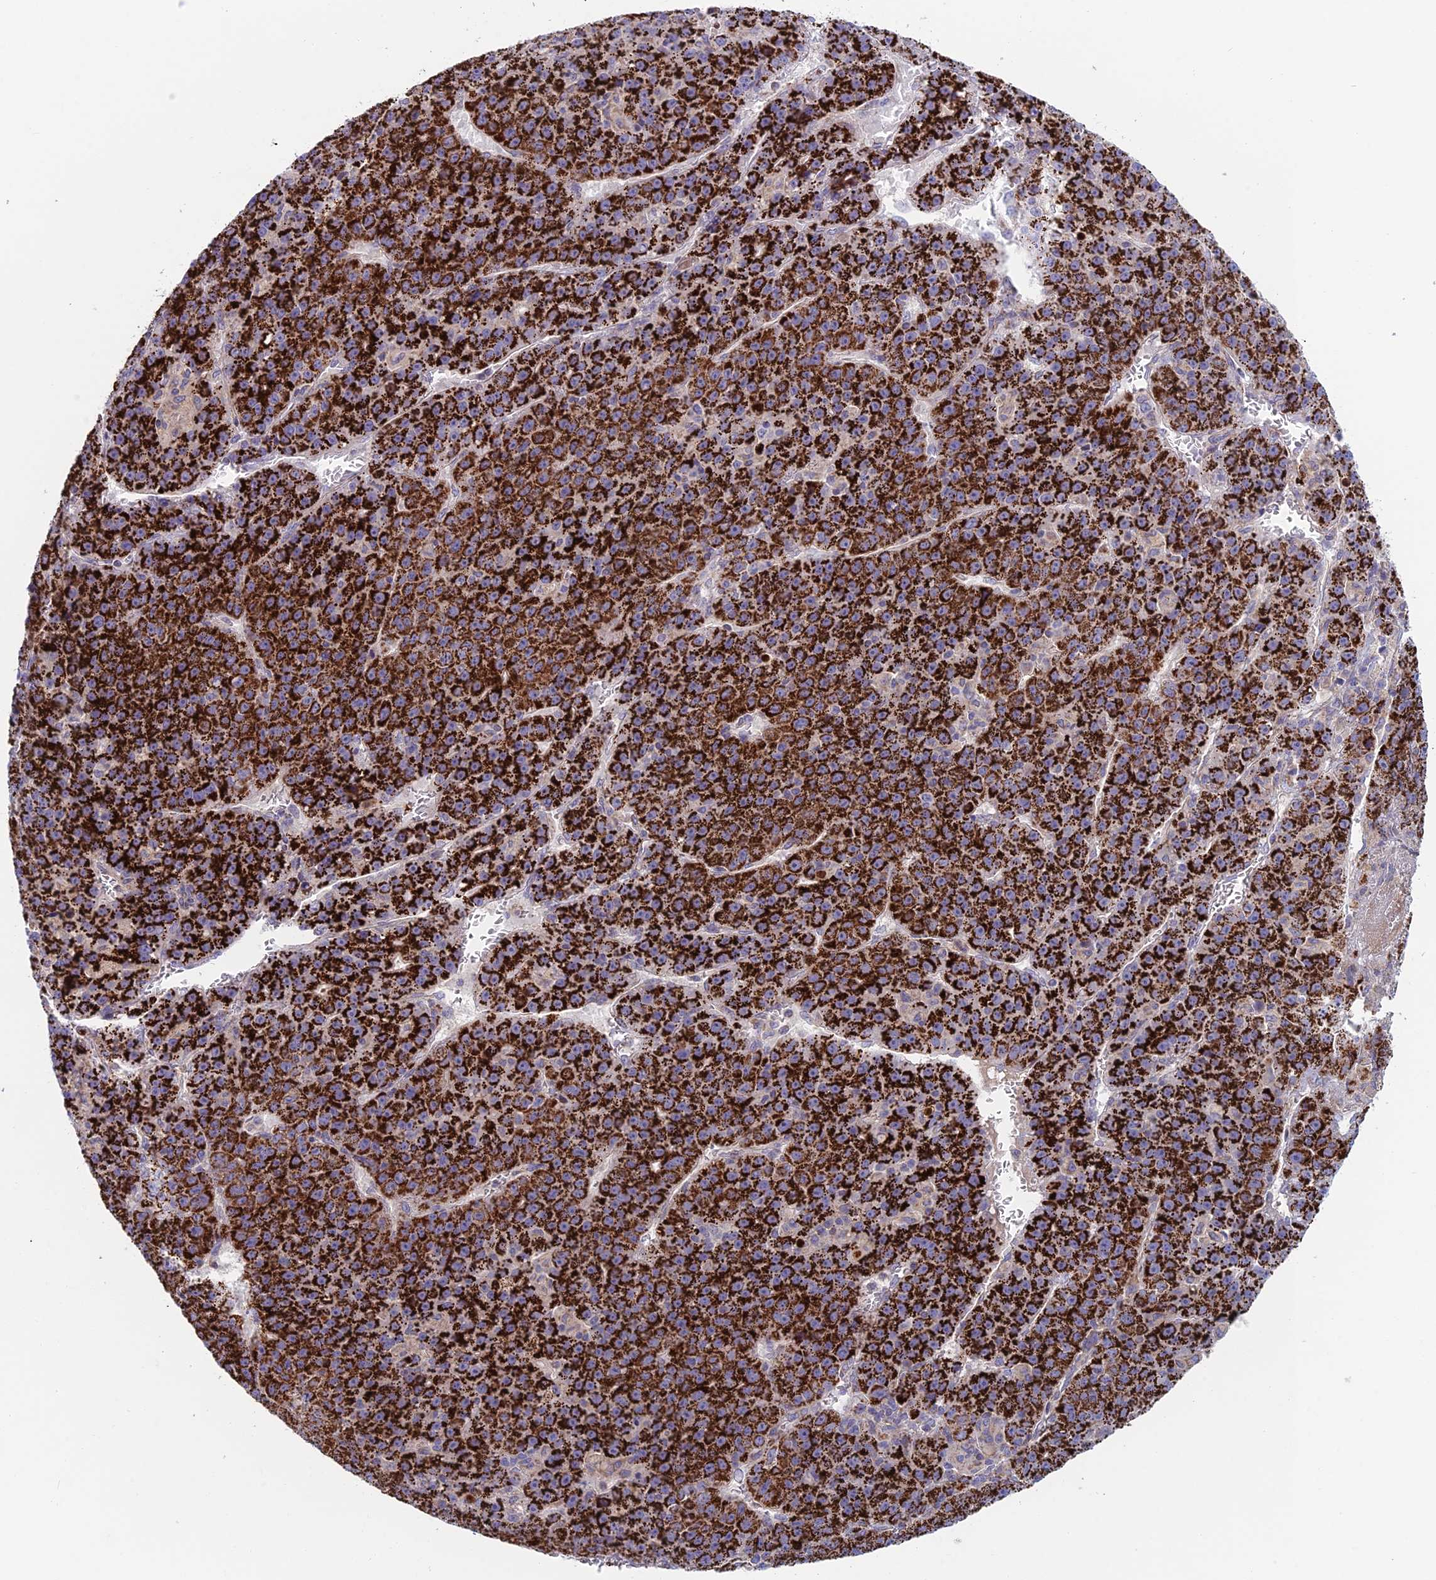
{"staining": {"intensity": "strong", "quantity": ">75%", "location": "cytoplasmic/membranous"}, "tissue": "liver cancer", "cell_type": "Tumor cells", "image_type": "cancer", "snomed": [{"axis": "morphology", "description": "Carcinoma, Hepatocellular, NOS"}, {"axis": "topography", "description": "Liver"}], "caption": "This photomicrograph demonstrates immunohistochemistry (IHC) staining of human hepatocellular carcinoma (liver), with high strong cytoplasmic/membranous positivity in approximately >75% of tumor cells.", "gene": "IFTAP", "patient": {"sex": "female", "age": 53}}